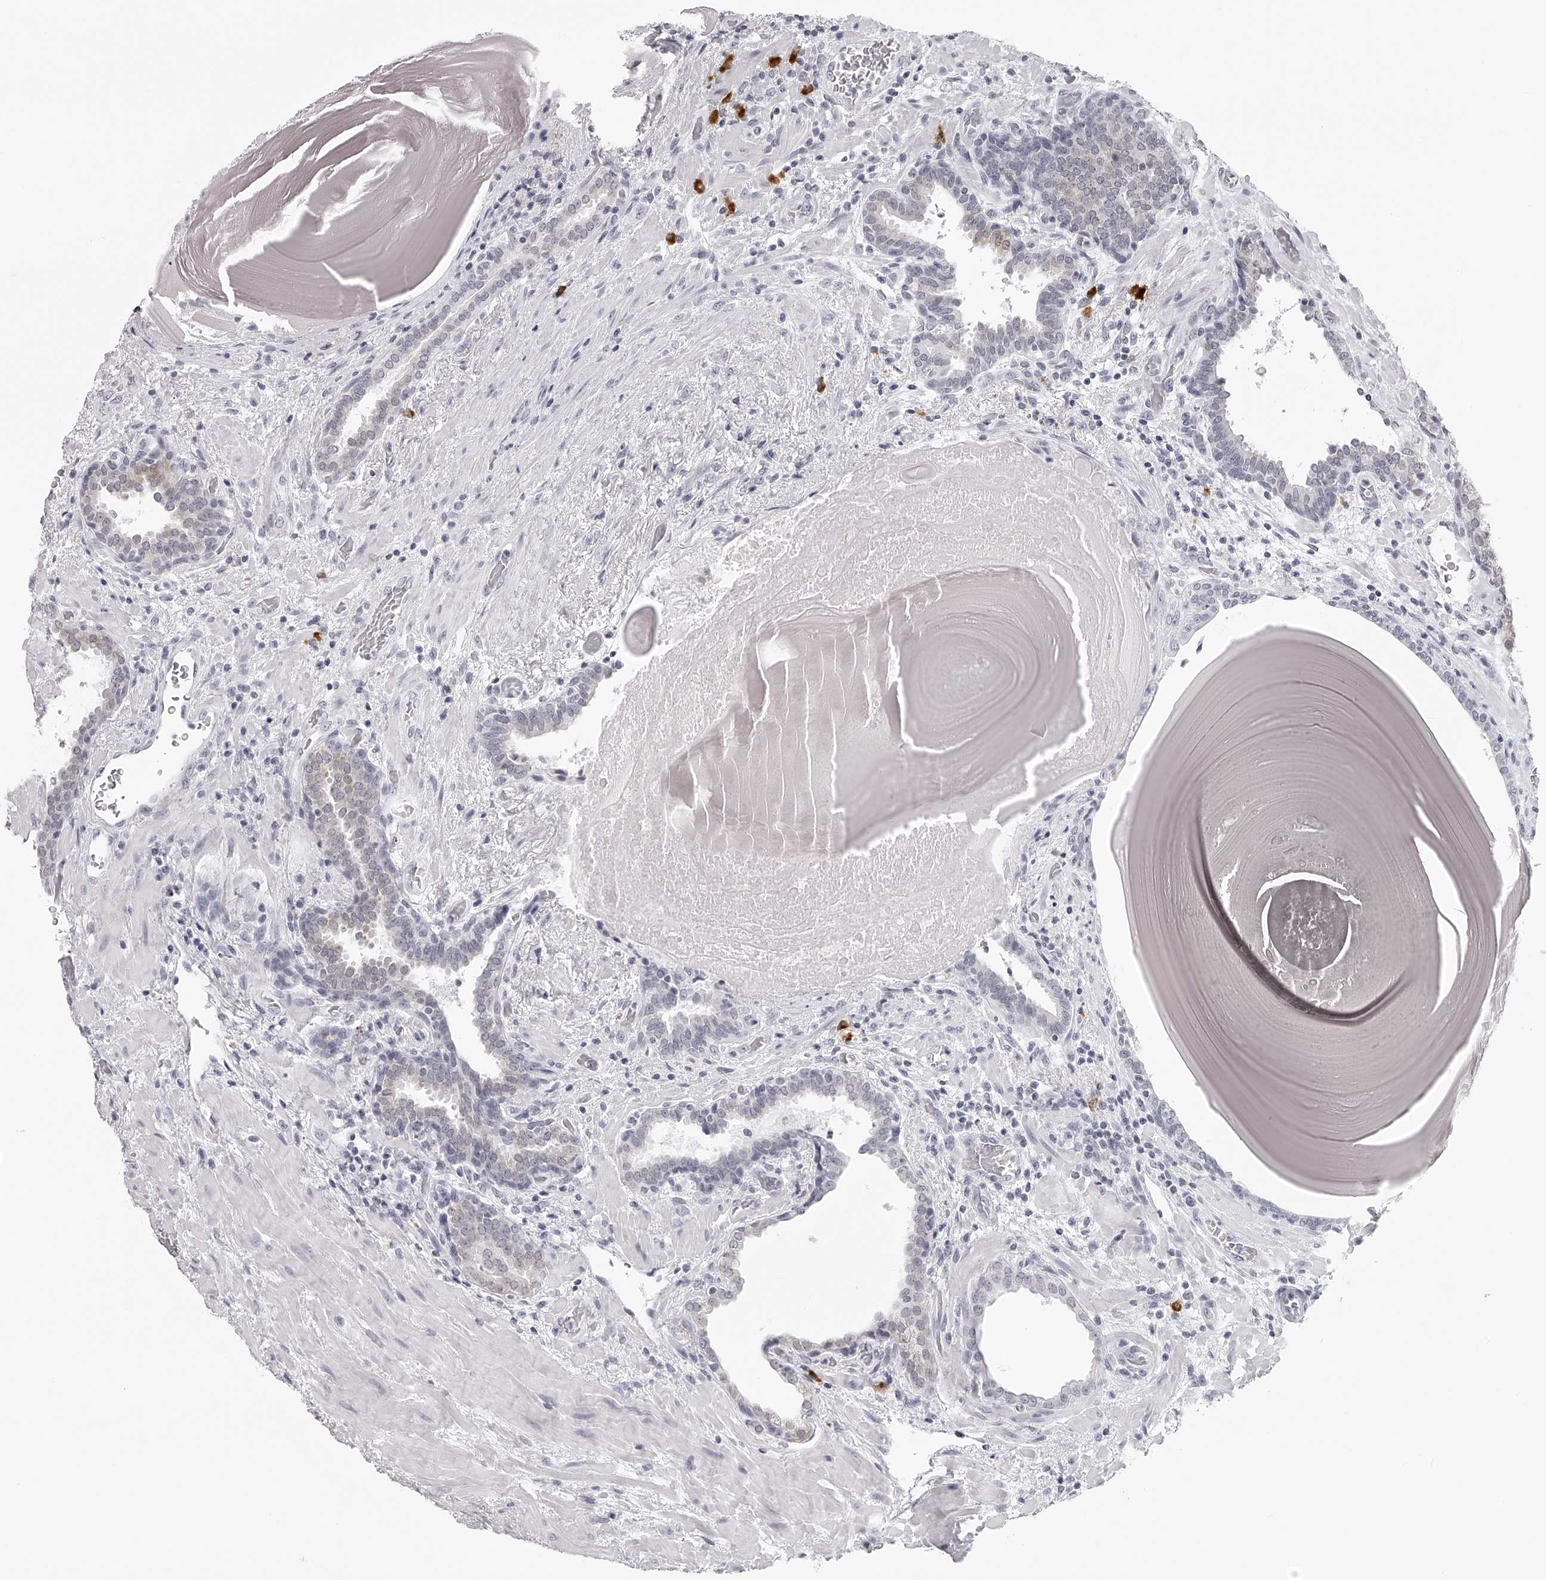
{"staining": {"intensity": "negative", "quantity": "none", "location": "none"}, "tissue": "prostate", "cell_type": "Glandular cells", "image_type": "normal", "snomed": [{"axis": "morphology", "description": "Normal tissue, NOS"}, {"axis": "topography", "description": "Prostate"}], "caption": "The image shows no staining of glandular cells in normal prostate.", "gene": "SEC11C", "patient": {"sex": "male", "age": 48}}